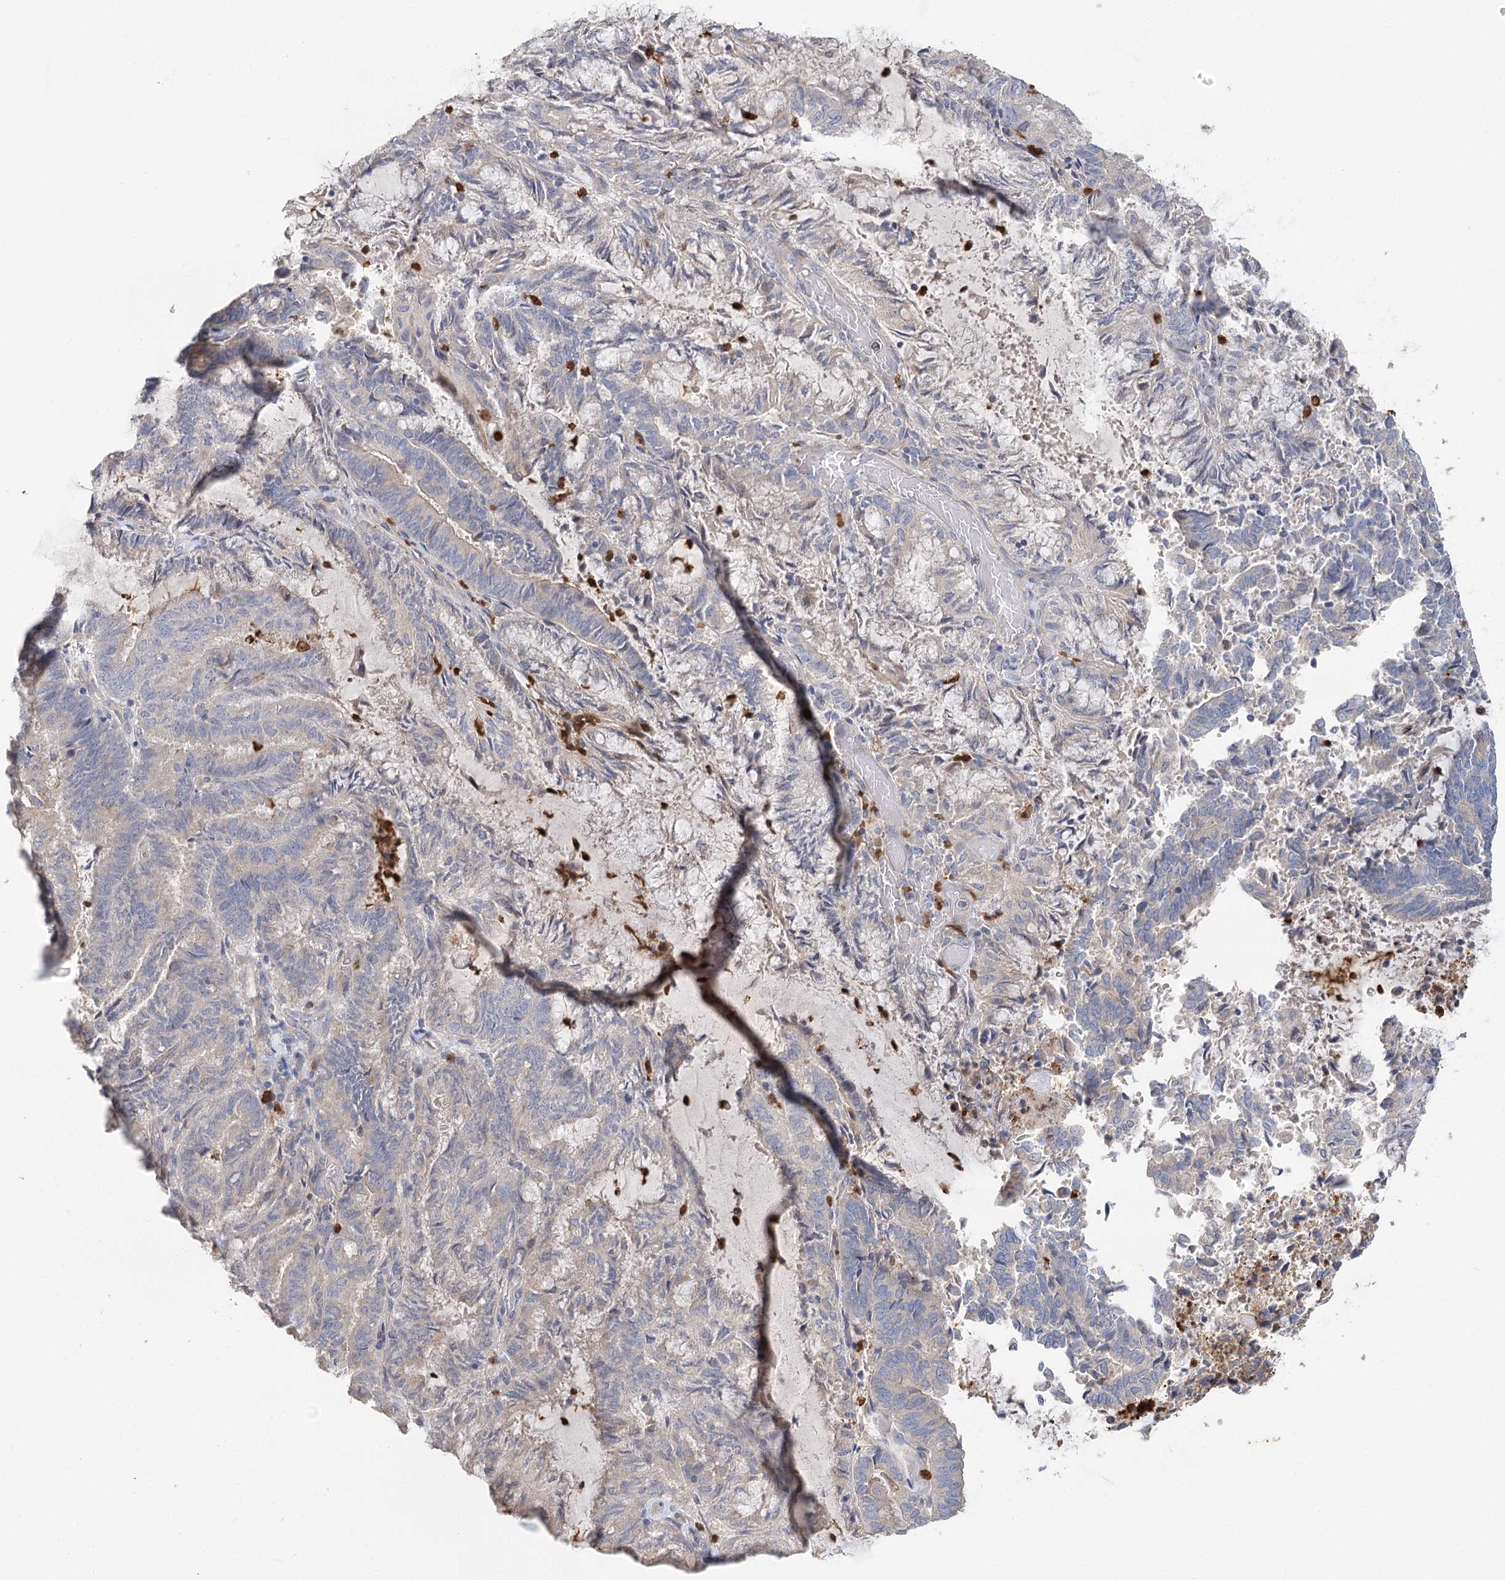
{"staining": {"intensity": "negative", "quantity": "none", "location": "none"}, "tissue": "endometrial cancer", "cell_type": "Tumor cells", "image_type": "cancer", "snomed": [{"axis": "morphology", "description": "Adenocarcinoma, NOS"}, {"axis": "topography", "description": "Endometrium"}], "caption": "Immunohistochemistry of human adenocarcinoma (endometrial) exhibits no positivity in tumor cells. (DAB (3,3'-diaminobenzidine) immunohistochemistry (IHC), high magnification).", "gene": "EPB41L5", "patient": {"sex": "female", "age": 80}}